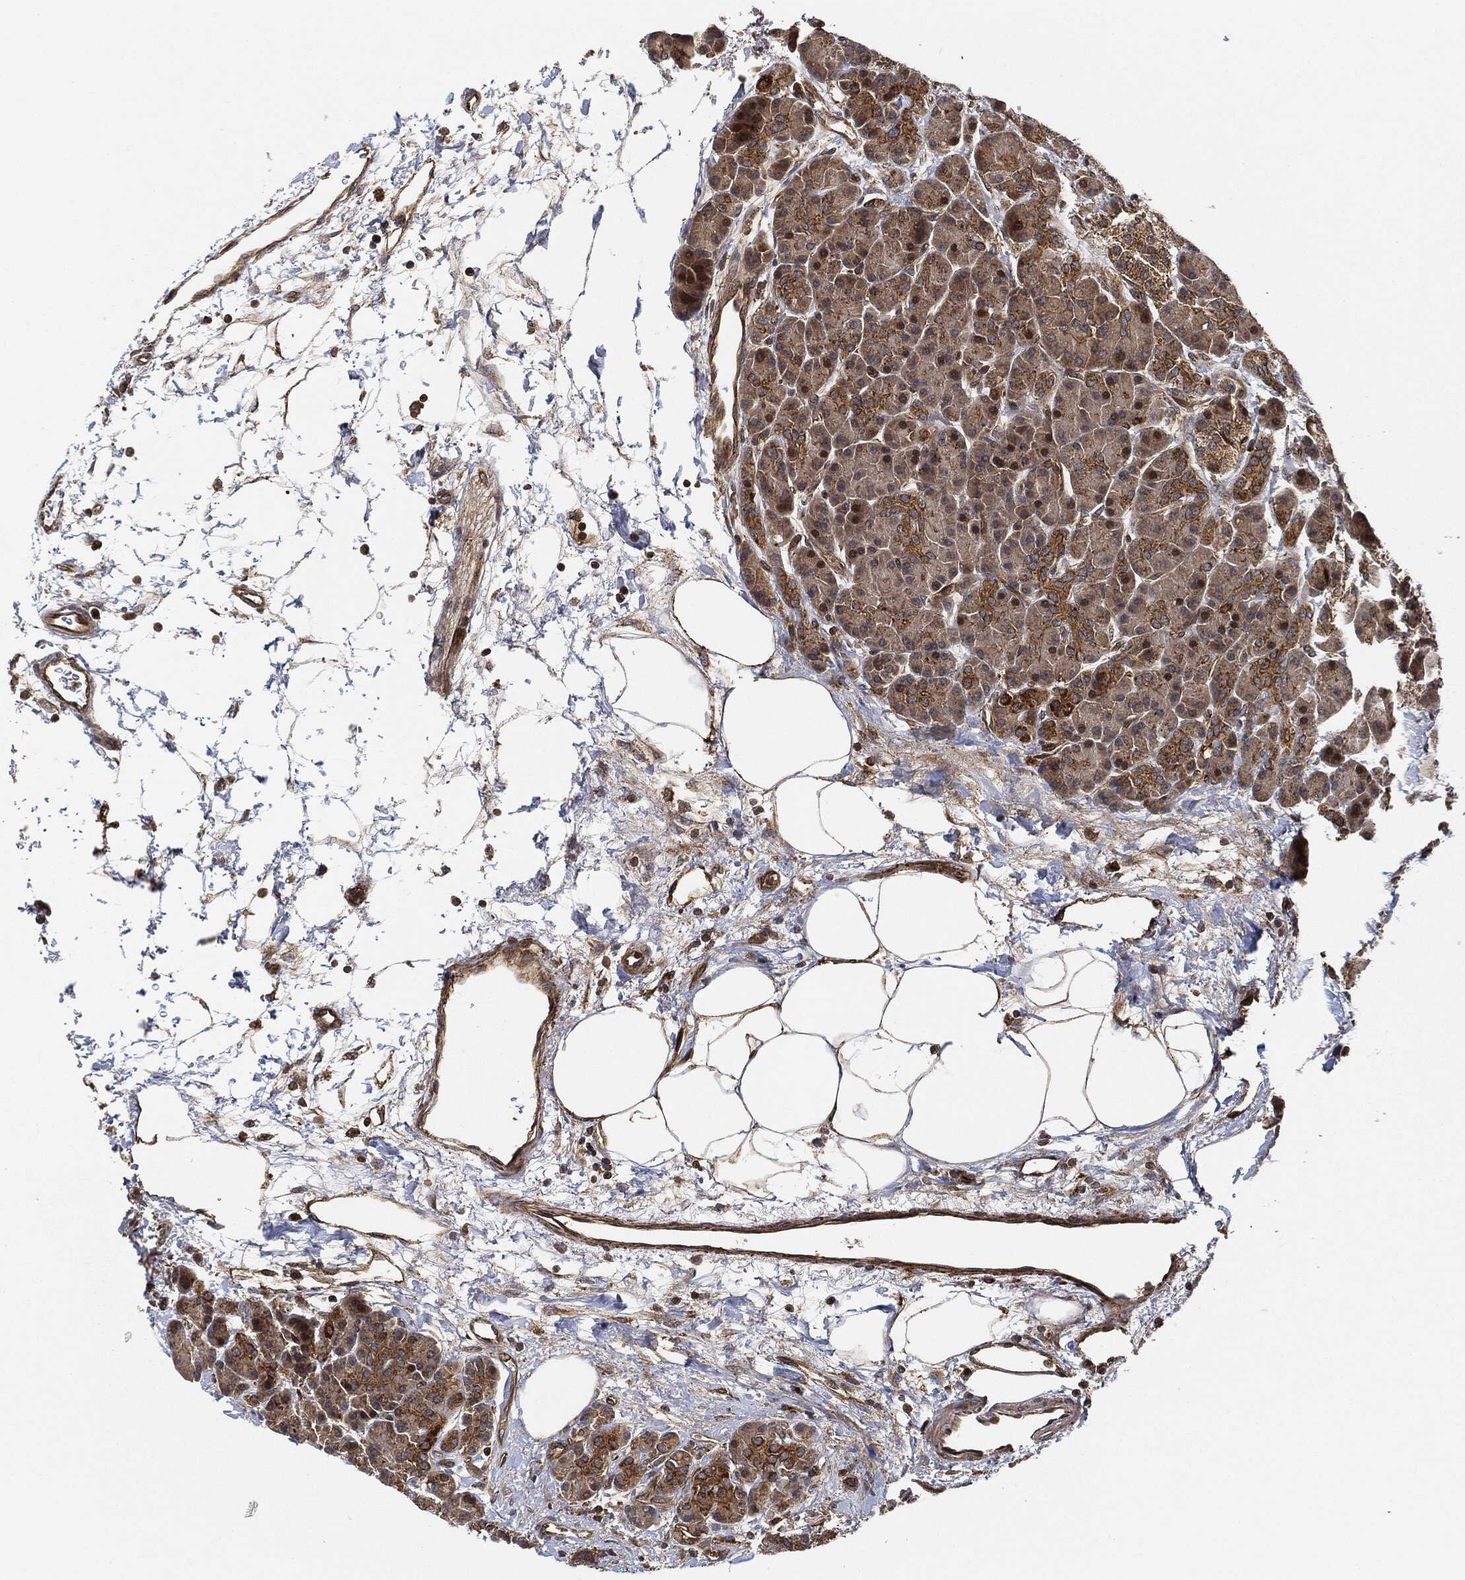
{"staining": {"intensity": "strong", "quantity": "<25%", "location": "cytoplasmic/membranous"}, "tissue": "pancreas", "cell_type": "Exocrine glandular cells", "image_type": "normal", "snomed": [{"axis": "morphology", "description": "Normal tissue, NOS"}, {"axis": "topography", "description": "Pancreas"}], "caption": "Normal pancreas reveals strong cytoplasmic/membranous expression in approximately <25% of exocrine glandular cells, visualized by immunohistochemistry. (Stains: DAB (3,3'-diaminobenzidine) in brown, nuclei in blue, Microscopy: brightfield microscopy at high magnification).", "gene": "MAP3K3", "patient": {"sex": "female", "age": 63}}